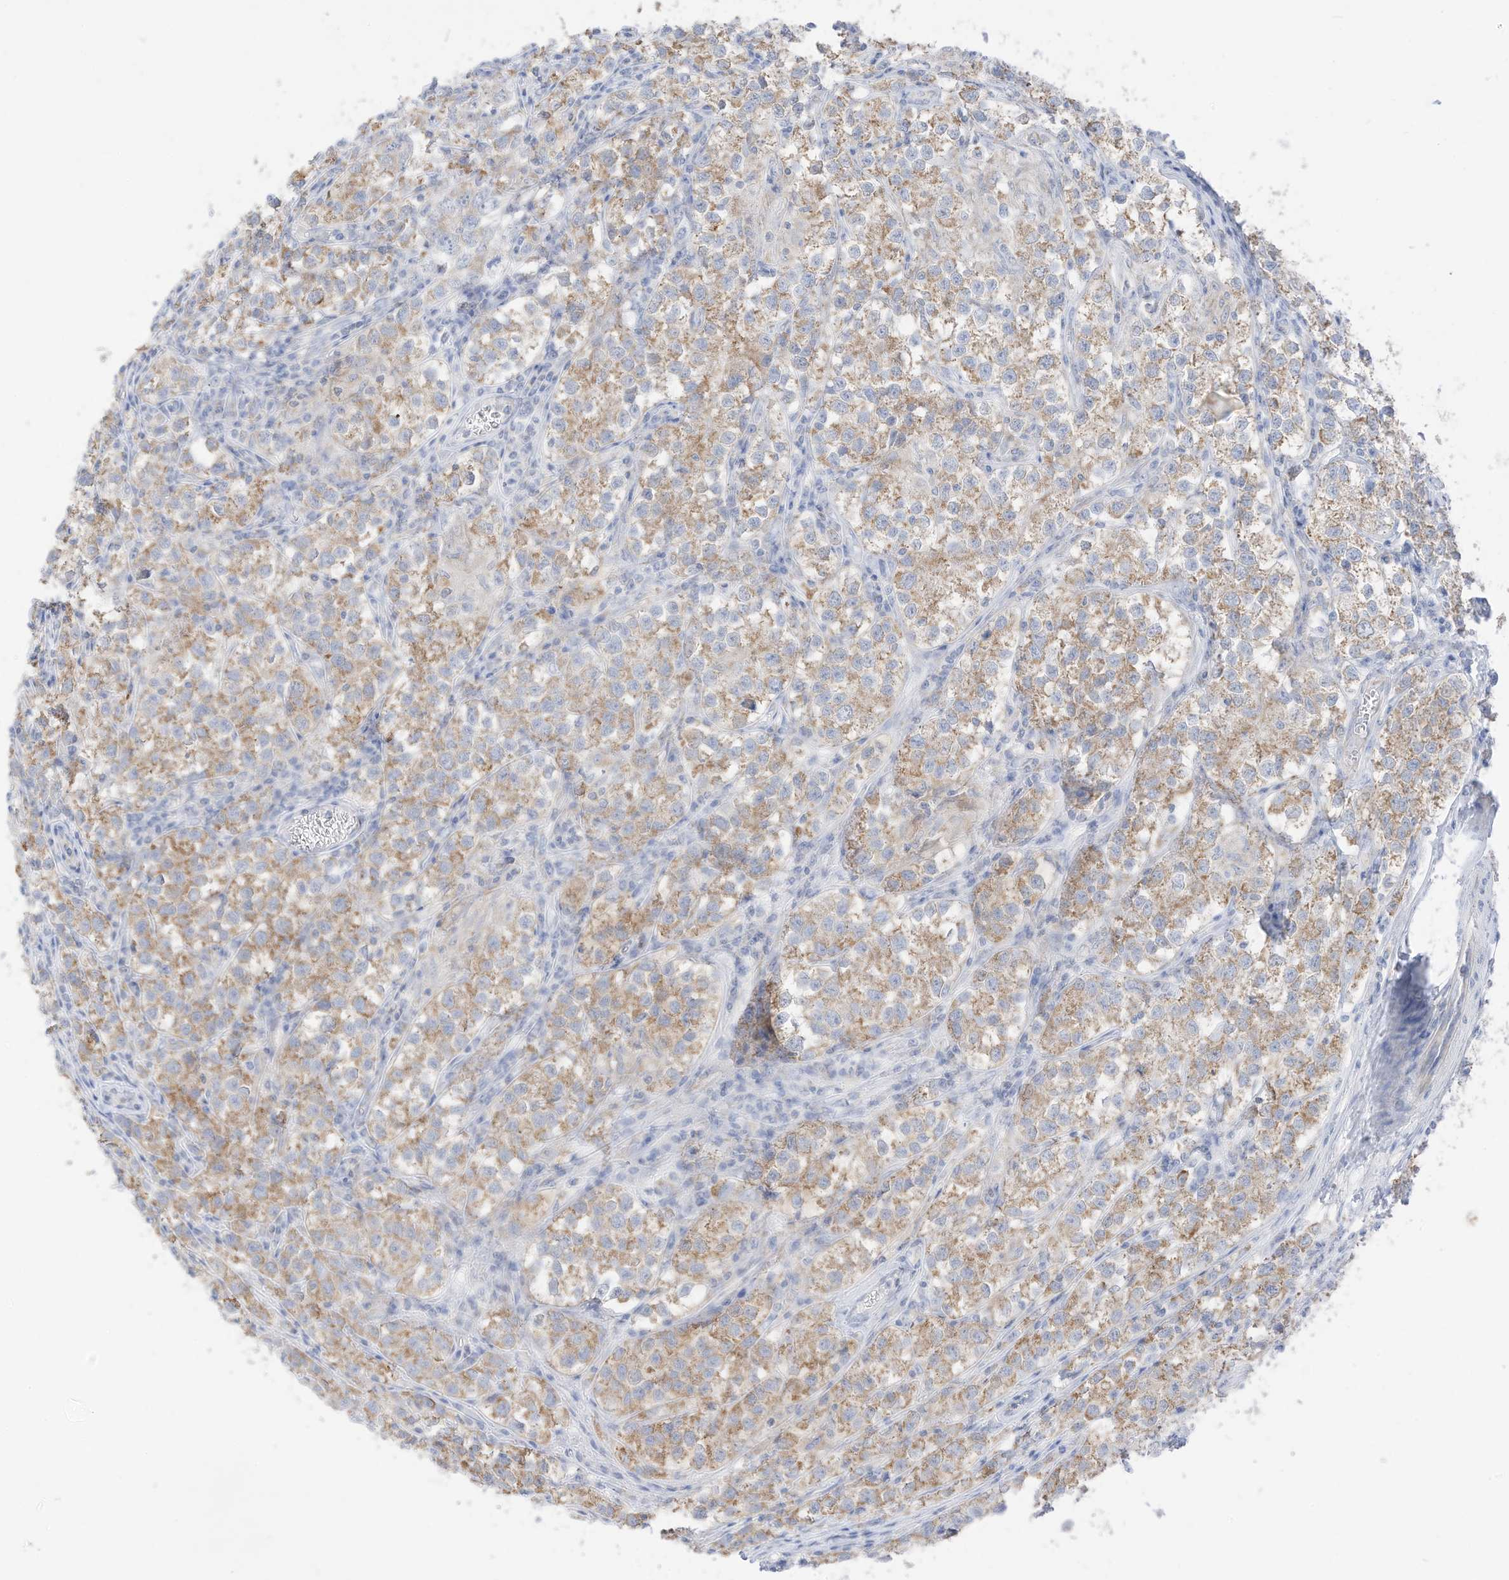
{"staining": {"intensity": "moderate", "quantity": ">75%", "location": "cytoplasmic/membranous"}, "tissue": "testis cancer", "cell_type": "Tumor cells", "image_type": "cancer", "snomed": [{"axis": "morphology", "description": "Seminoma, NOS"}, {"axis": "morphology", "description": "Carcinoma, Embryonal, NOS"}, {"axis": "topography", "description": "Testis"}], "caption": "Protein staining of testis seminoma tissue displays moderate cytoplasmic/membranous positivity in approximately >75% of tumor cells.", "gene": "ETHE1", "patient": {"sex": "male", "age": 43}}